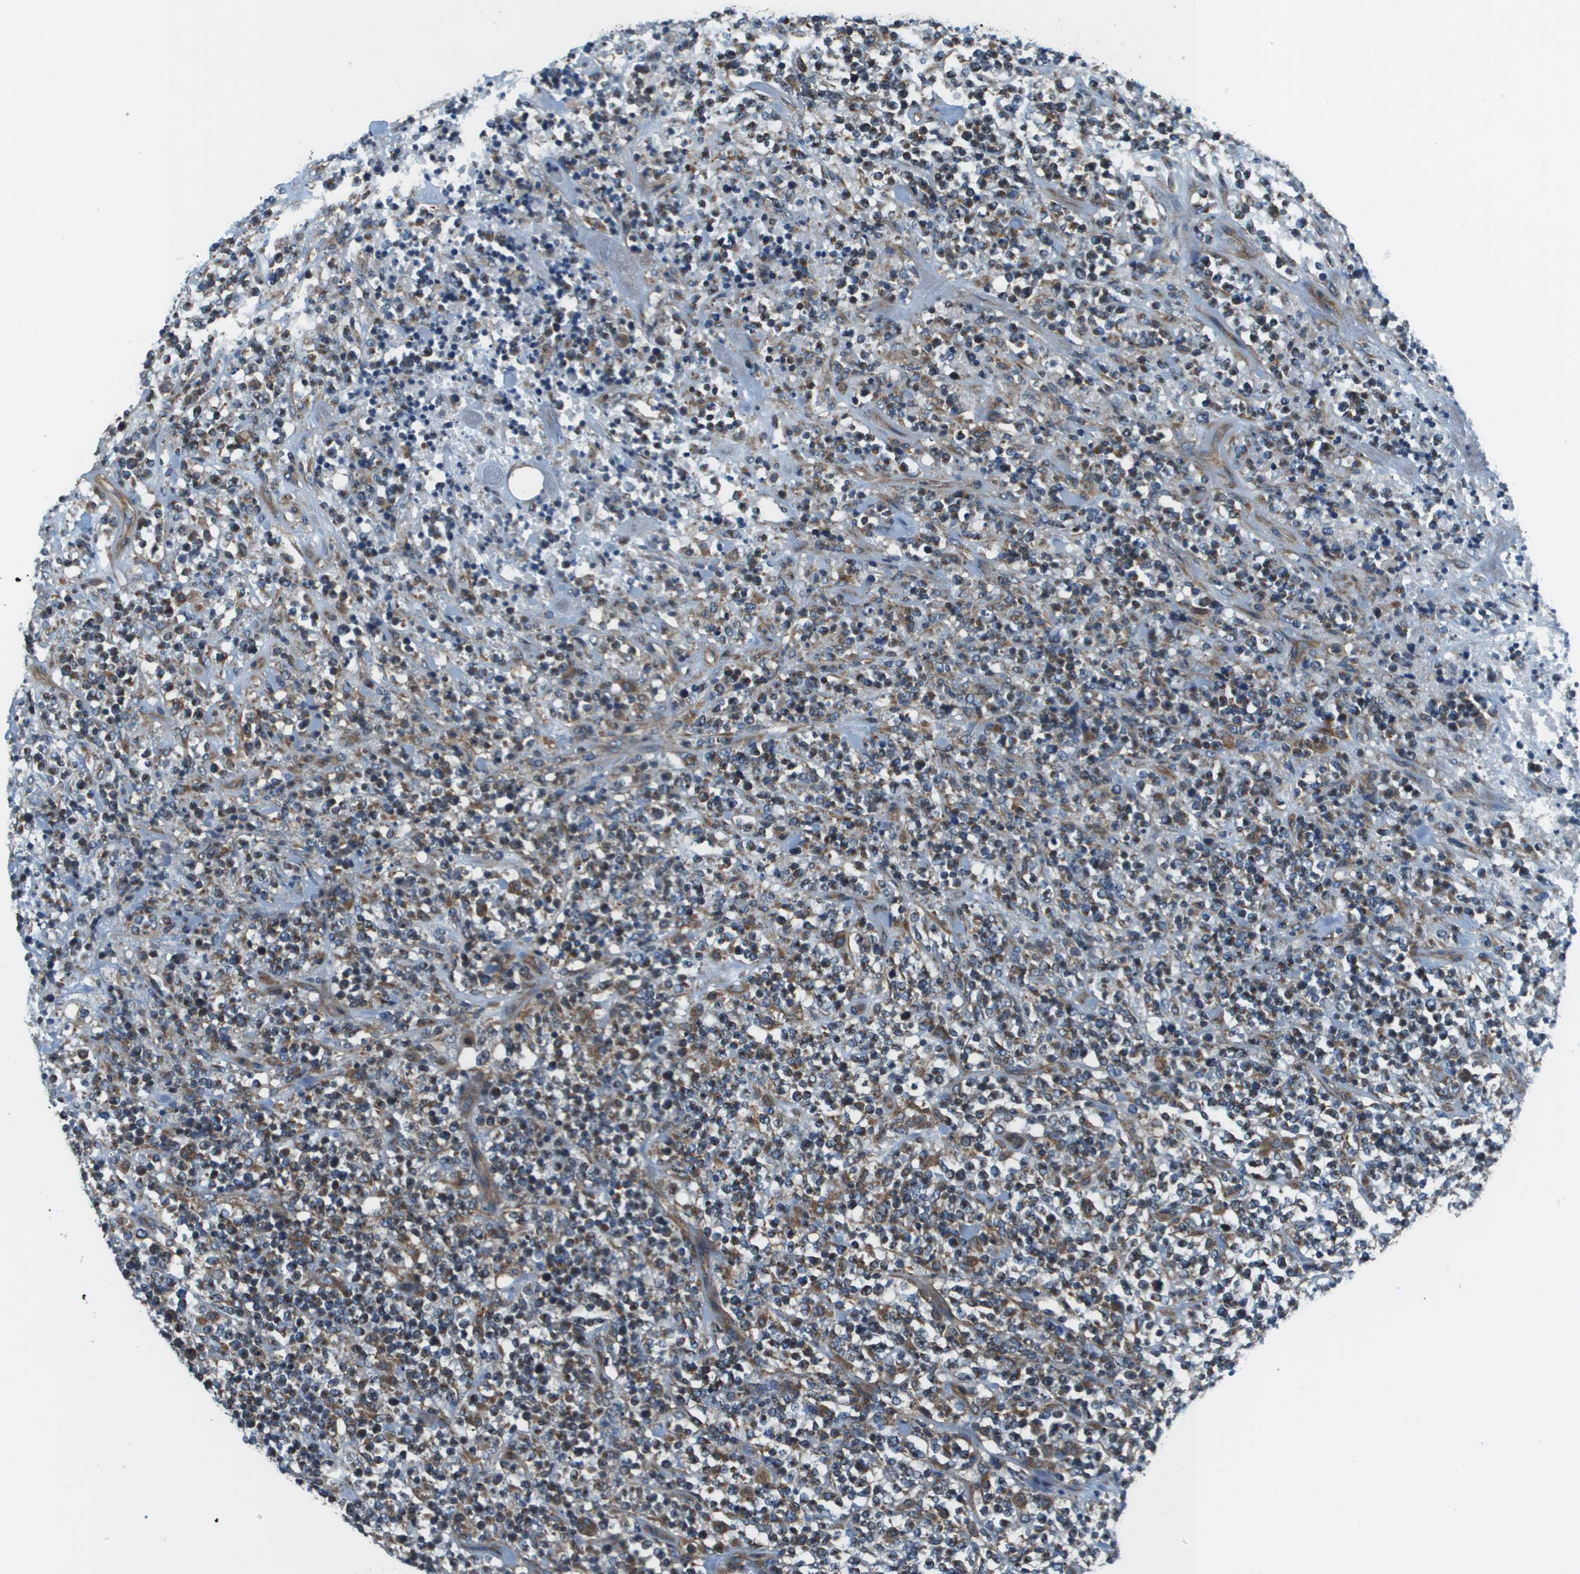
{"staining": {"intensity": "moderate", "quantity": "25%-75%", "location": "cytoplasmic/membranous"}, "tissue": "lymphoma", "cell_type": "Tumor cells", "image_type": "cancer", "snomed": [{"axis": "morphology", "description": "Malignant lymphoma, non-Hodgkin's type, High grade"}, {"axis": "topography", "description": "Soft tissue"}], "caption": "Malignant lymphoma, non-Hodgkin's type (high-grade) was stained to show a protein in brown. There is medium levels of moderate cytoplasmic/membranous staining in approximately 25%-75% of tumor cells.", "gene": "TMEM51", "patient": {"sex": "male", "age": 18}}